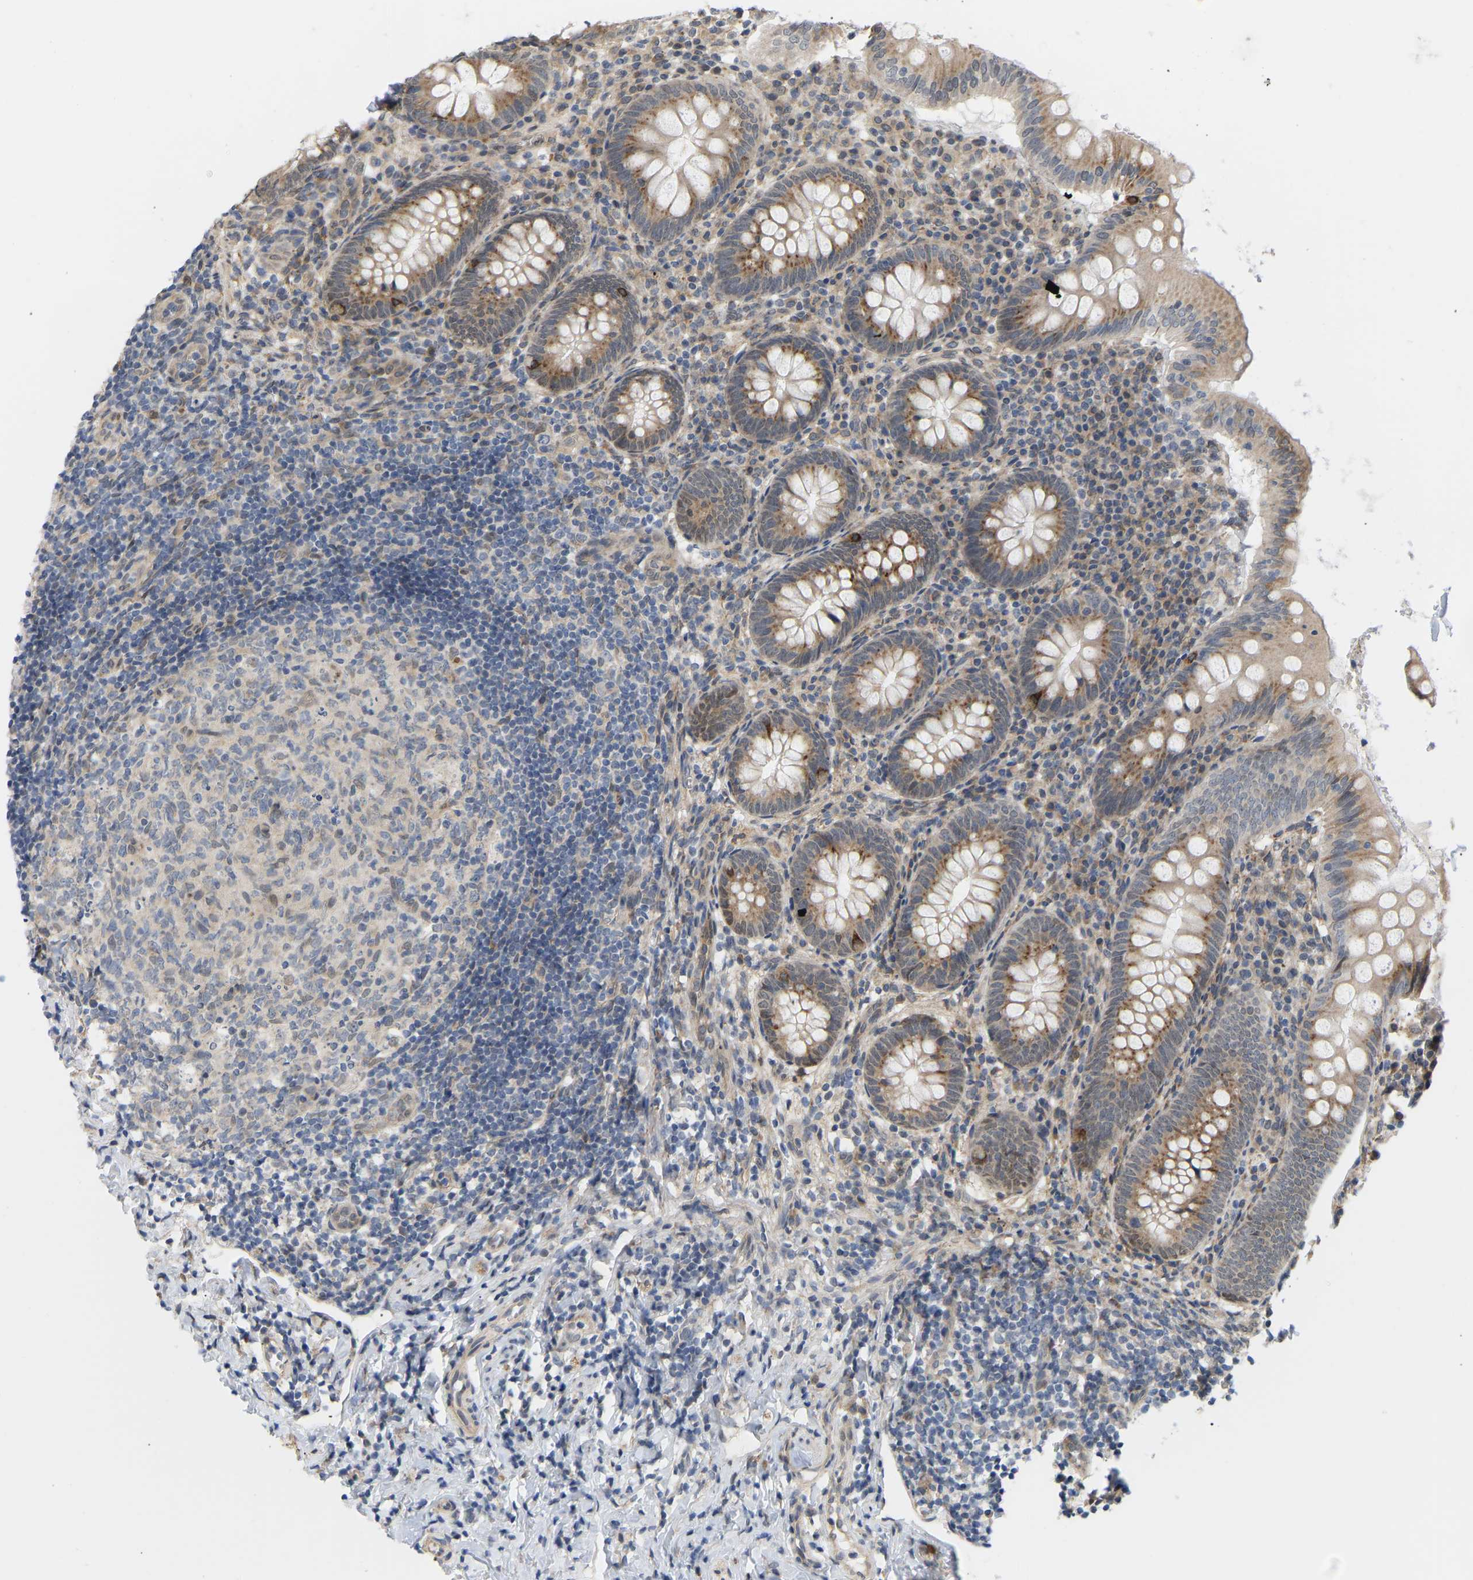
{"staining": {"intensity": "moderate", "quantity": ">75%", "location": "cytoplasmic/membranous"}, "tissue": "appendix", "cell_type": "Glandular cells", "image_type": "normal", "snomed": [{"axis": "morphology", "description": "Normal tissue, NOS"}, {"axis": "topography", "description": "Appendix"}], "caption": "IHC histopathology image of unremarkable appendix: human appendix stained using immunohistochemistry (IHC) displays medium levels of moderate protein expression localized specifically in the cytoplasmic/membranous of glandular cells, appearing as a cytoplasmic/membranous brown color.", "gene": "BEND3", "patient": {"sex": "male", "age": 8}}